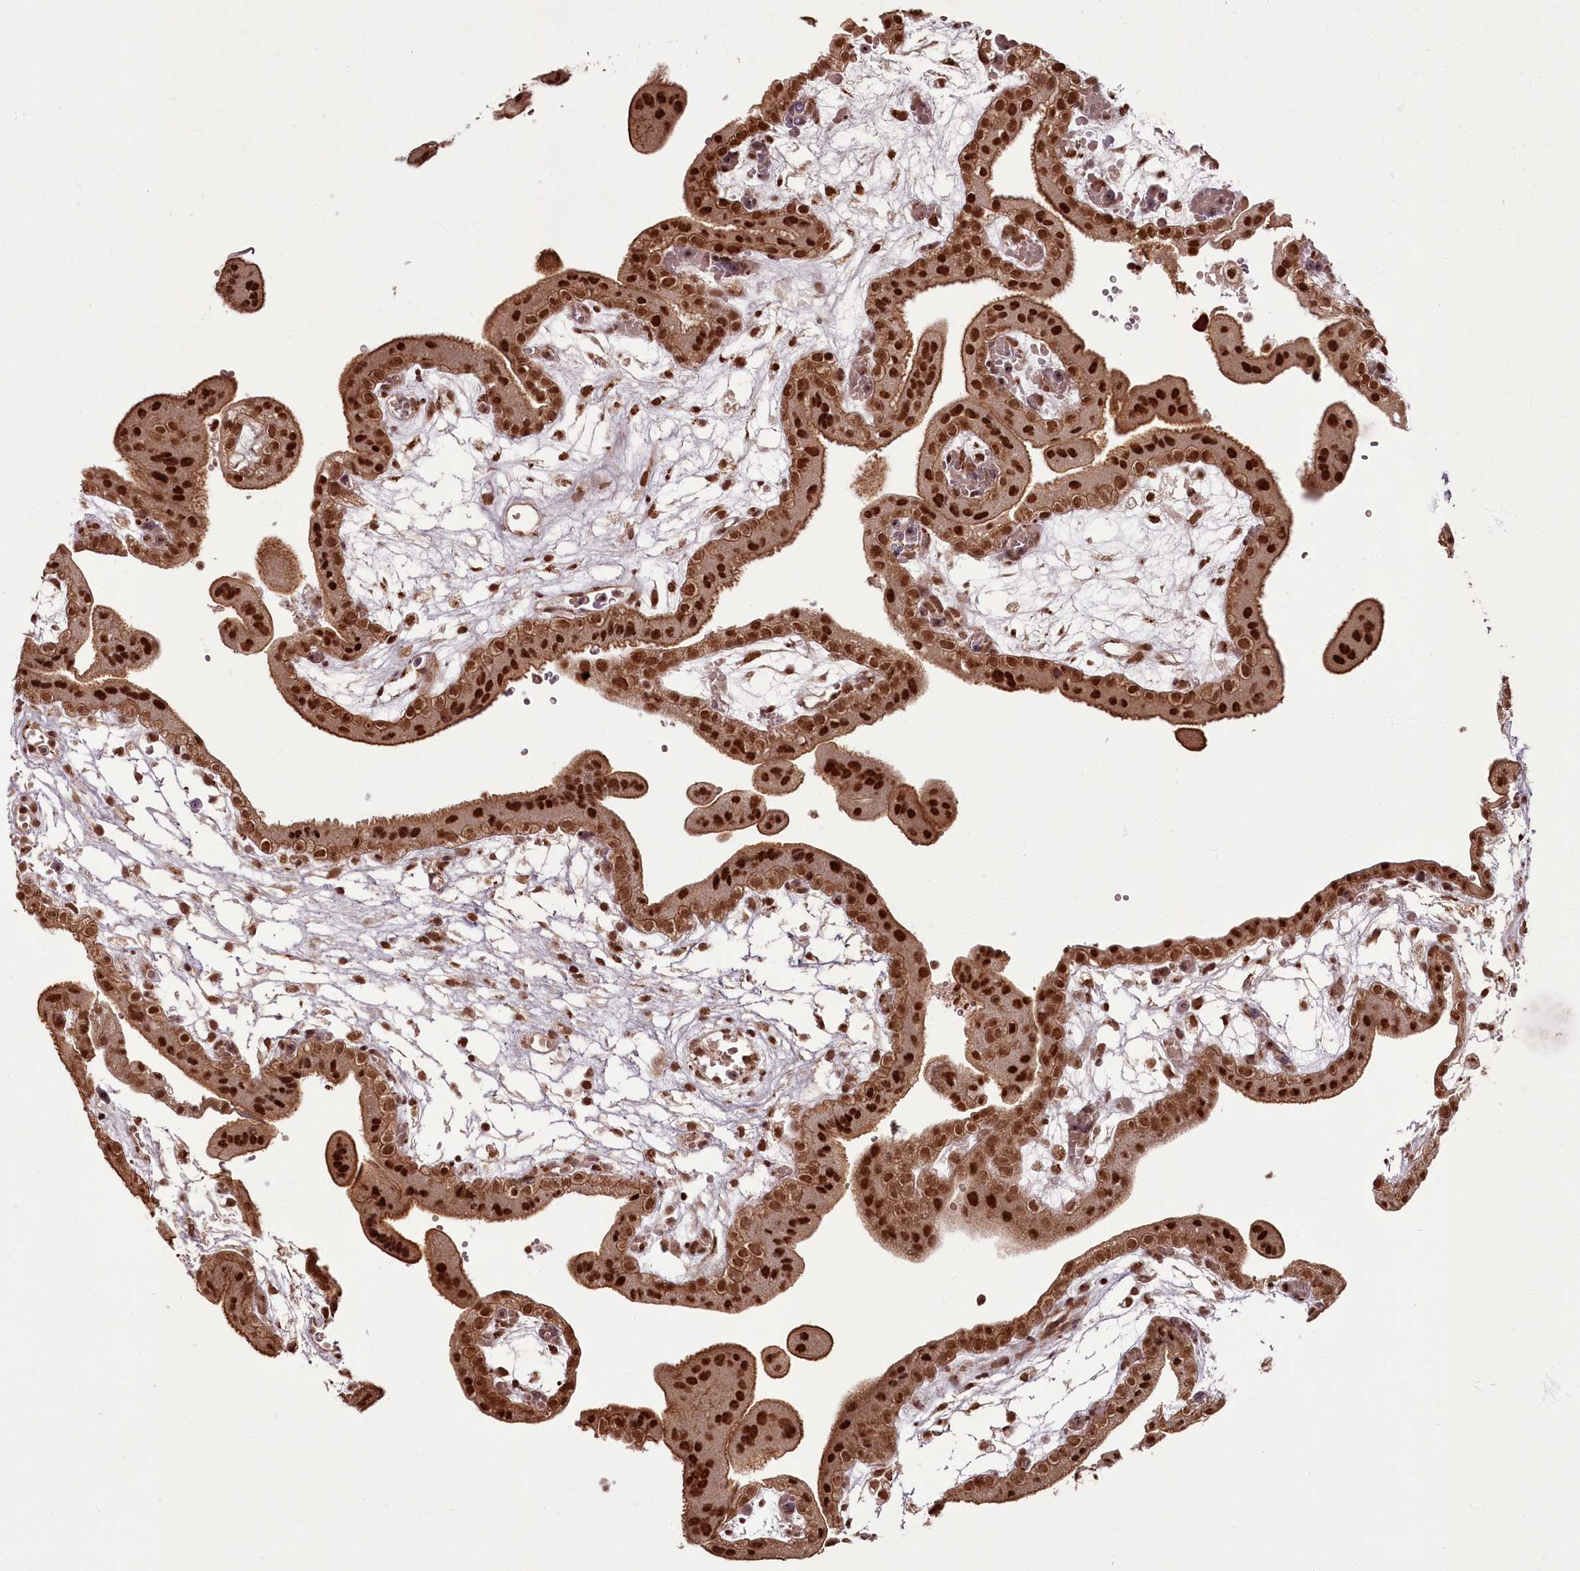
{"staining": {"intensity": "moderate", "quantity": ">75%", "location": "cytoplasmic/membranous,nuclear"}, "tissue": "placenta", "cell_type": "Decidual cells", "image_type": "normal", "snomed": [{"axis": "morphology", "description": "Normal tissue, NOS"}, {"axis": "topography", "description": "Placenta"}], "caption": "High-power microscopy captured an immunohistochemistry micrograph of unremarkable placenta, revealing moderate cytoplasmic/membranous,nuclear expression in approximately >75% of decidual cells. The staining was performed using DAB, with brown indicating positive protein expression. Nuclei are stained blue with hematoxylin.", "gene": "CEP83", "patient": {"sex": "female", "age": 18}}